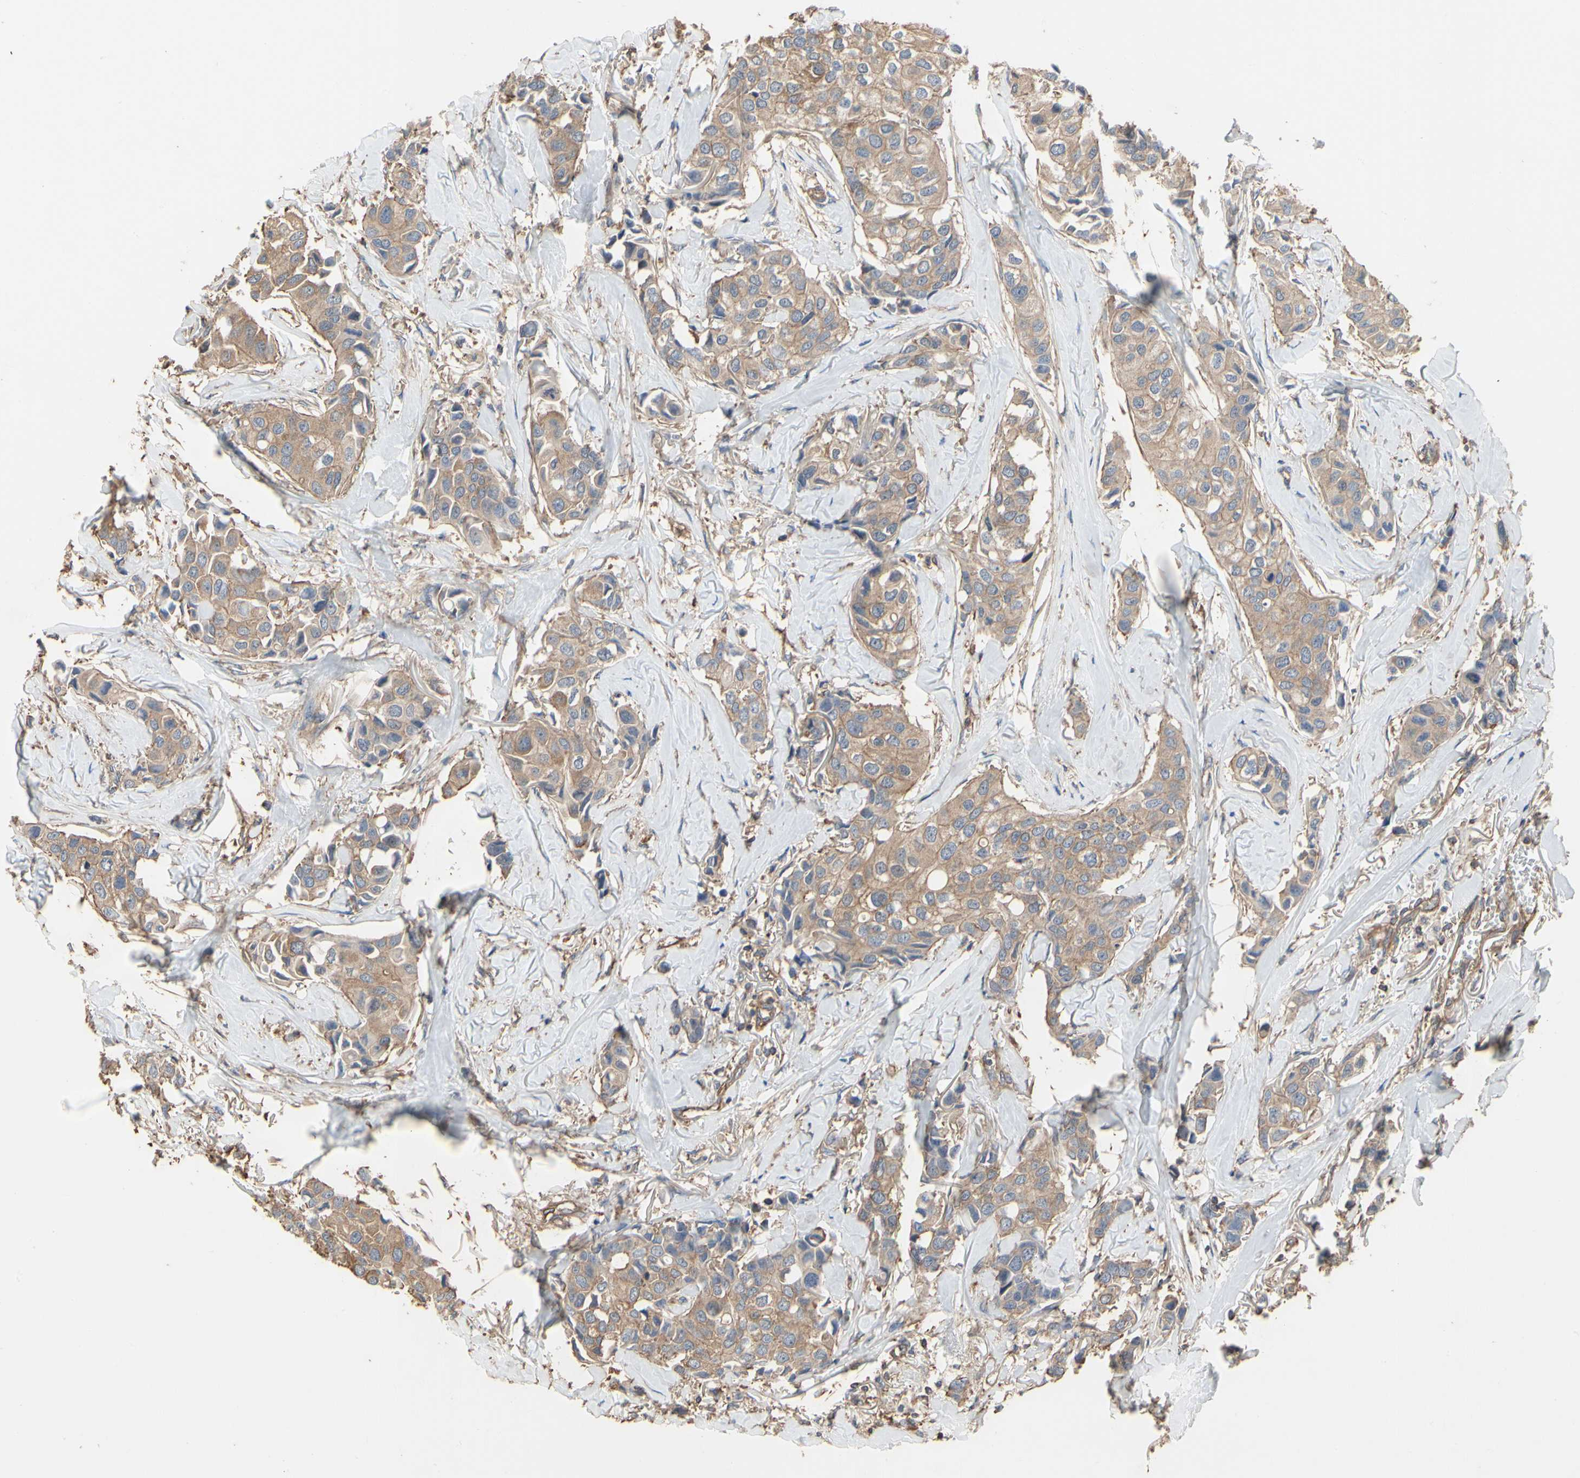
{"staining": {"intensity": "moderate", "quantity": ">75%", "location": "cytoplasmic/membranous"}, "tissue": "breast cancer", "cell_type": "Tumor cells", "image_type": "cancer", "snomed": [{"axis": "morphology", "description": "Duct carcinoma"}, {"axis": "topography", "description": "Breast"}], "caption": "This image exhibits IHC staining of breast infiltrating ductal carcinoma, with medium moderate cytoplasmic/membranous positivity in about >75% of tumor cells.", "gene": "PDZK1", "patient": {"sex": "female", "age": 80}}